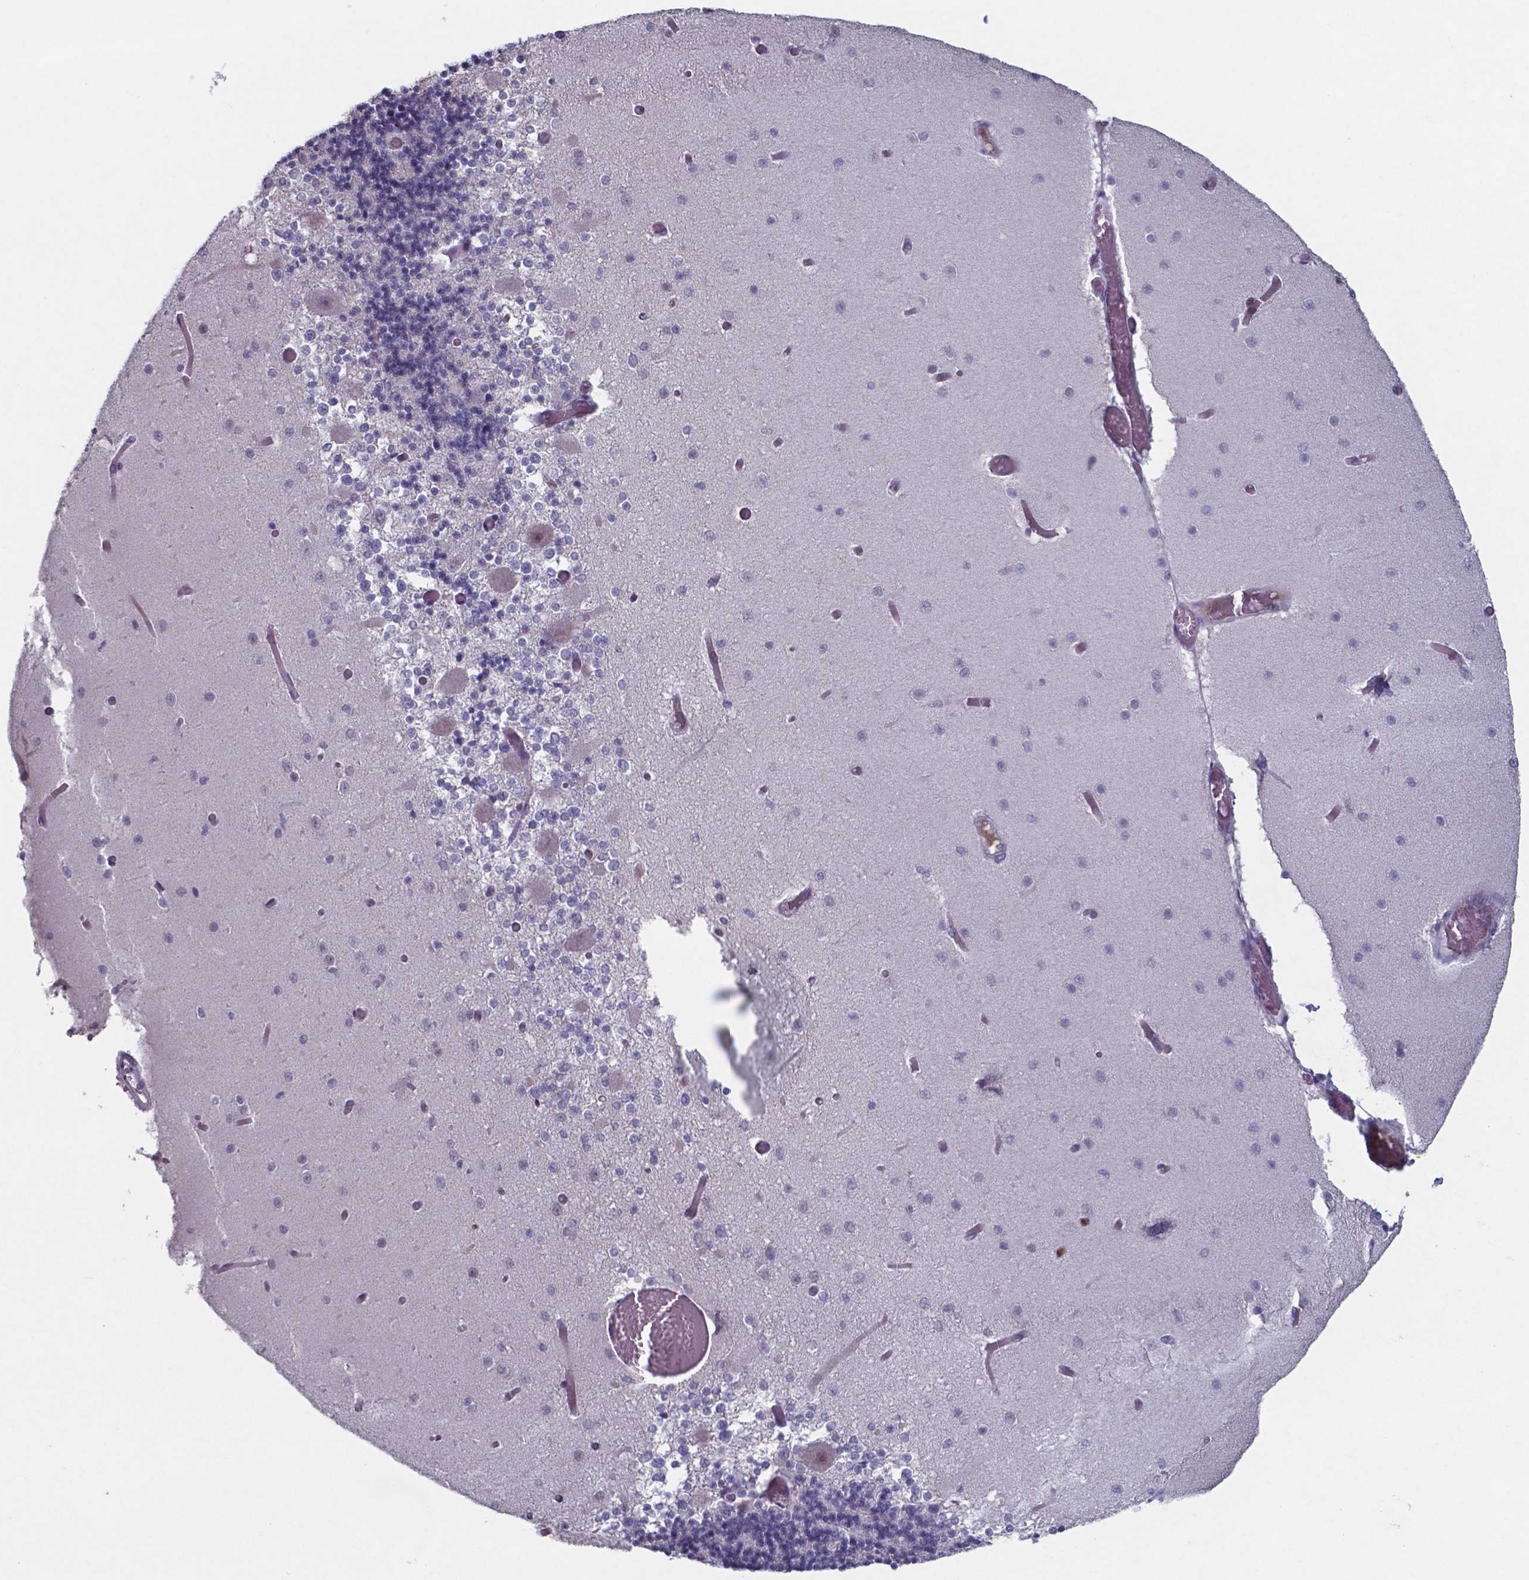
{"staining": {"intensity": "negative", "quantity": "none", "location": "none"}, "tissue": "cerebellum", "cell_type": "Cells in granular layer", "image_type": "normal", "snomed": [{"axis": "morphology", "description": "Normal tissue, NOS"}, {"axis": "topography", "description": "Cerebellum"}], "caption": "Immunohistochemical staining of normal cerebellum demonstrates no significant staining in cells in granular layer. The staining was performed using DAB (3,3'-diaminobenzidine) to visualize the protein expression in brown, while the nuclei were stained in blue with hematoxylin (Magnification: 20x).", "gene": "TDP2", "patient": {"sex": "female", "age": 28}}